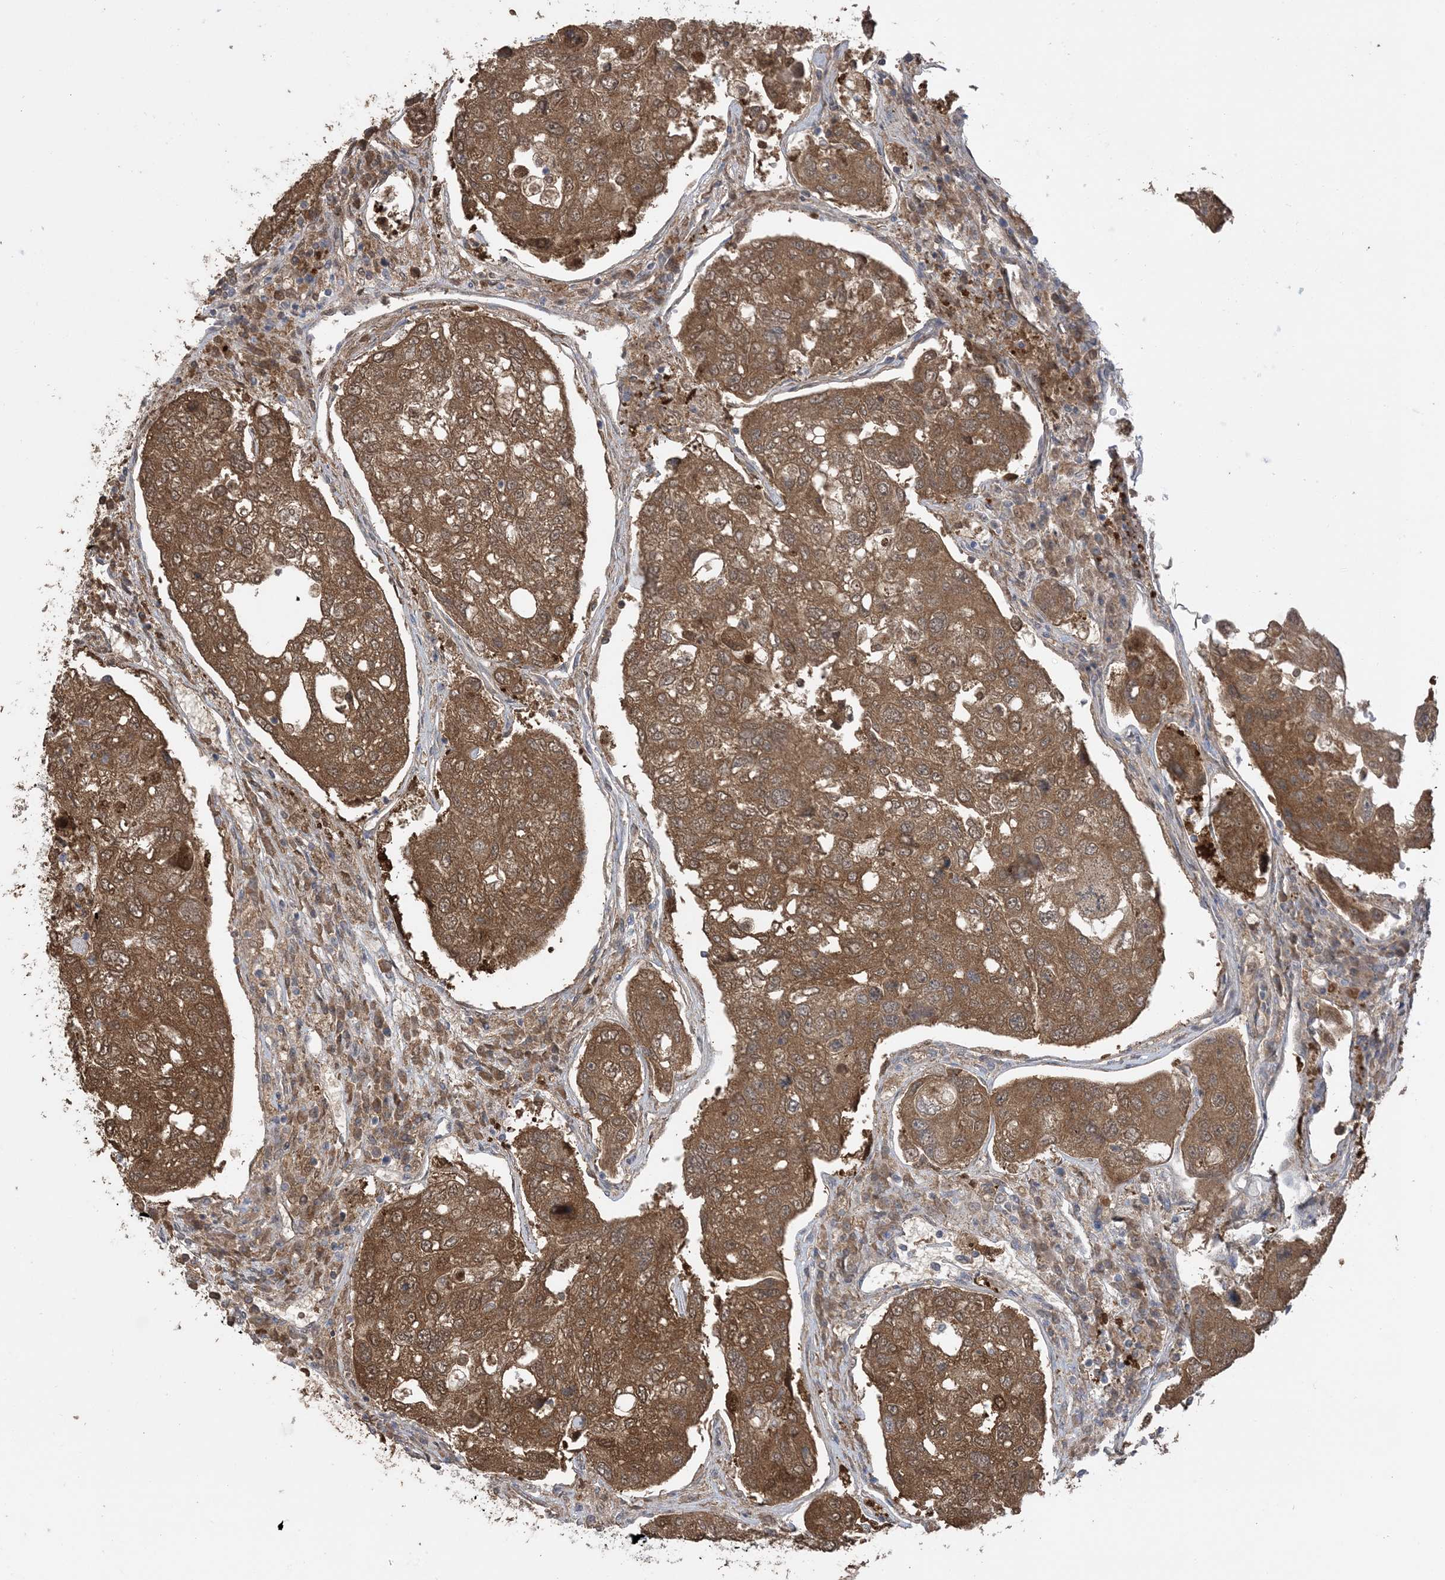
{"staining": {"intensity": "strong", "quantity": ">75%", "location": "cytoplasmic/membranous"}, "tissue": "urothelial cancer", "cell_type": "Tumor cells", "image_type": "cancer", "snomed": [{"axis": "morphology", "description": "Urothelial carcinoma, High grade"}, {"axis": "topography", "description": "Lymph node"}, {"axis": "topography", "description": "Urinary bladder"}], "caption": "Urothelial cancer stained with a protein marker exhibits strong staining in tumor cells.", "gene": "XRN1", "patient": {"sex": "male", "age": 51}}